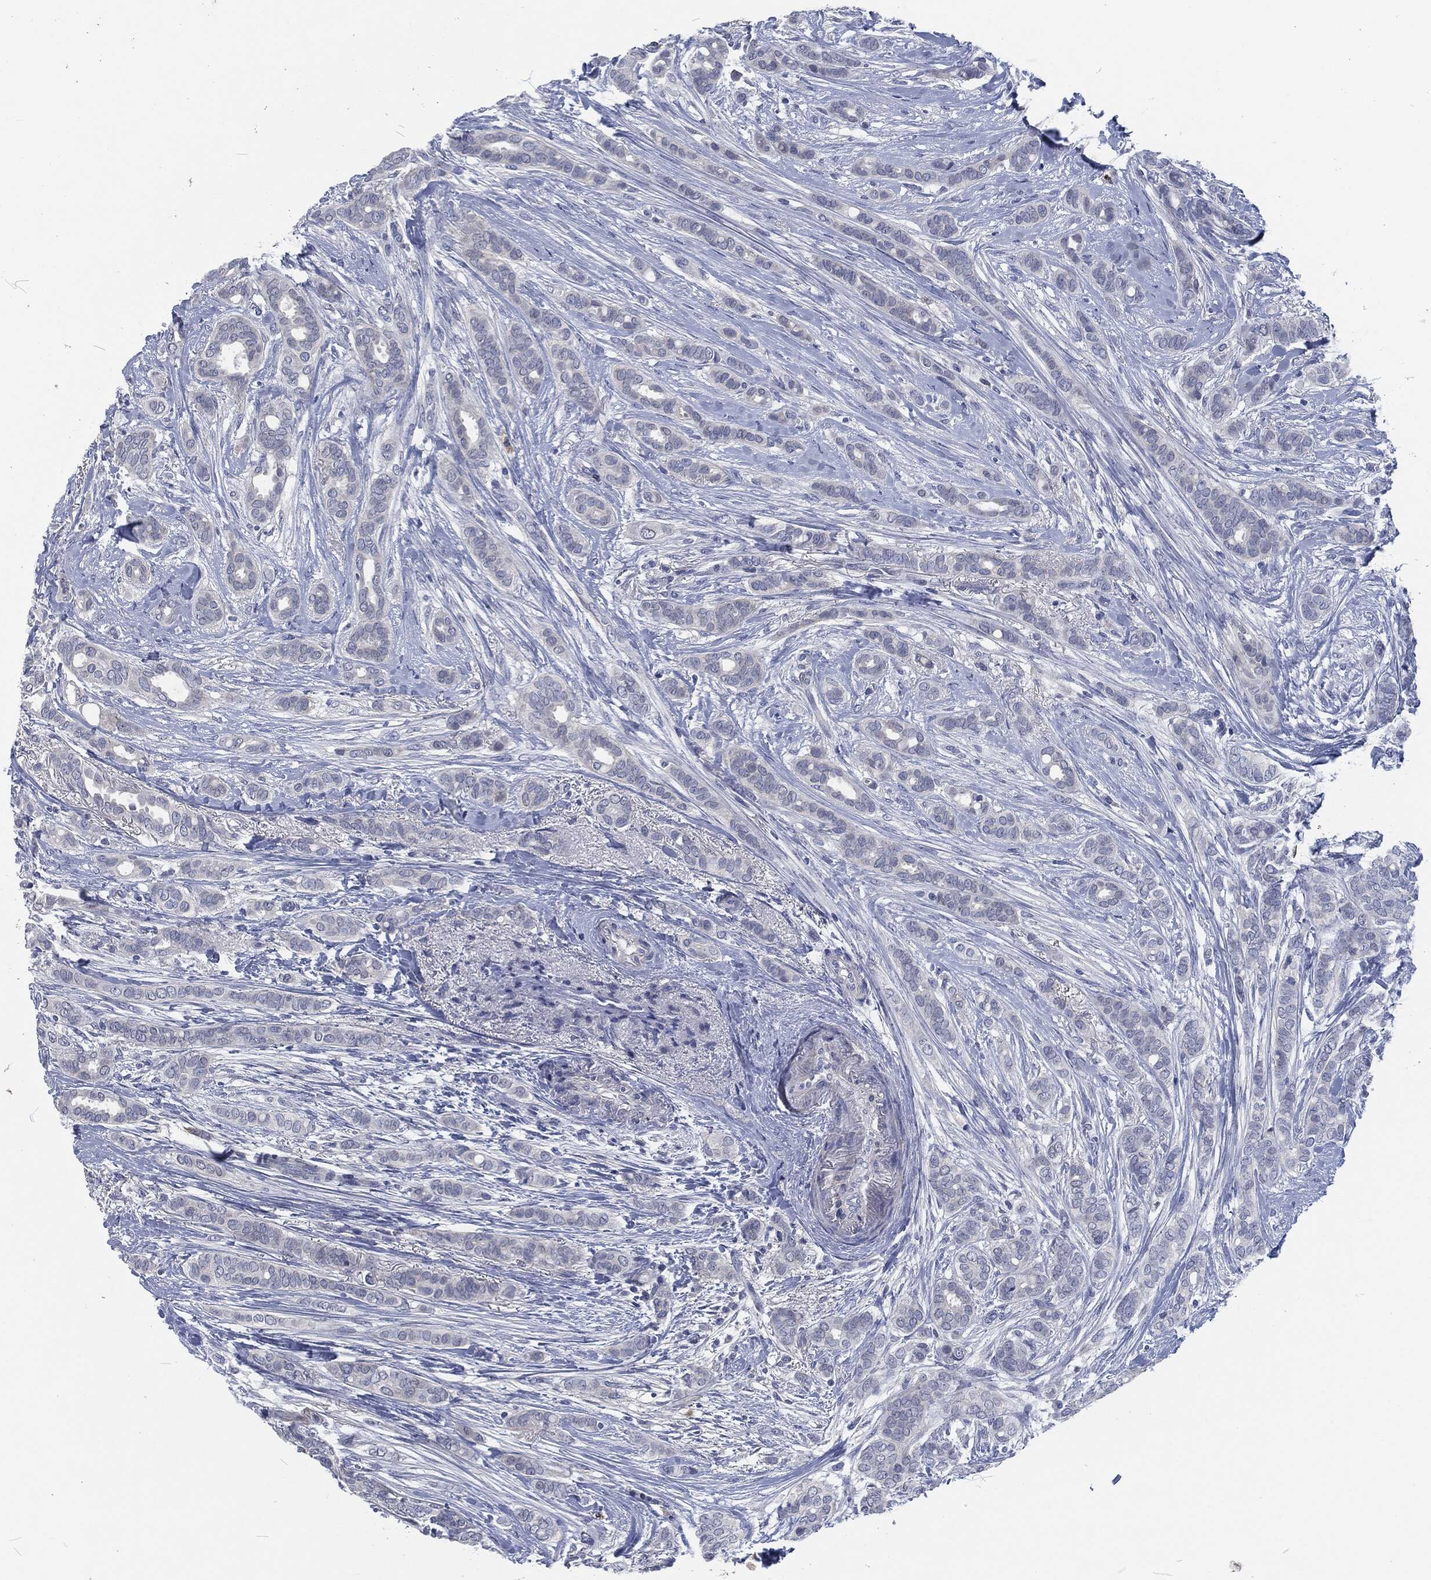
{"staining": {"intensity": "negative", "quantity": "none", "location": "none"}, "tissue": "breast cancer", "cell_type": "Tumor cells", "image_type": "cancer", "snomed": [{"axis": "morphology", "description": "Duct carcinoma"}, {"axis": "topography", "description": "Breast"}], "caption": "IHC histopathology image of breast infiltrating ductal carcinoma stained for a protein (brown), which demonstrates no staining in tumor cells.", "gene": "MPO", "patient": {"sex": "female", "age": 51}}